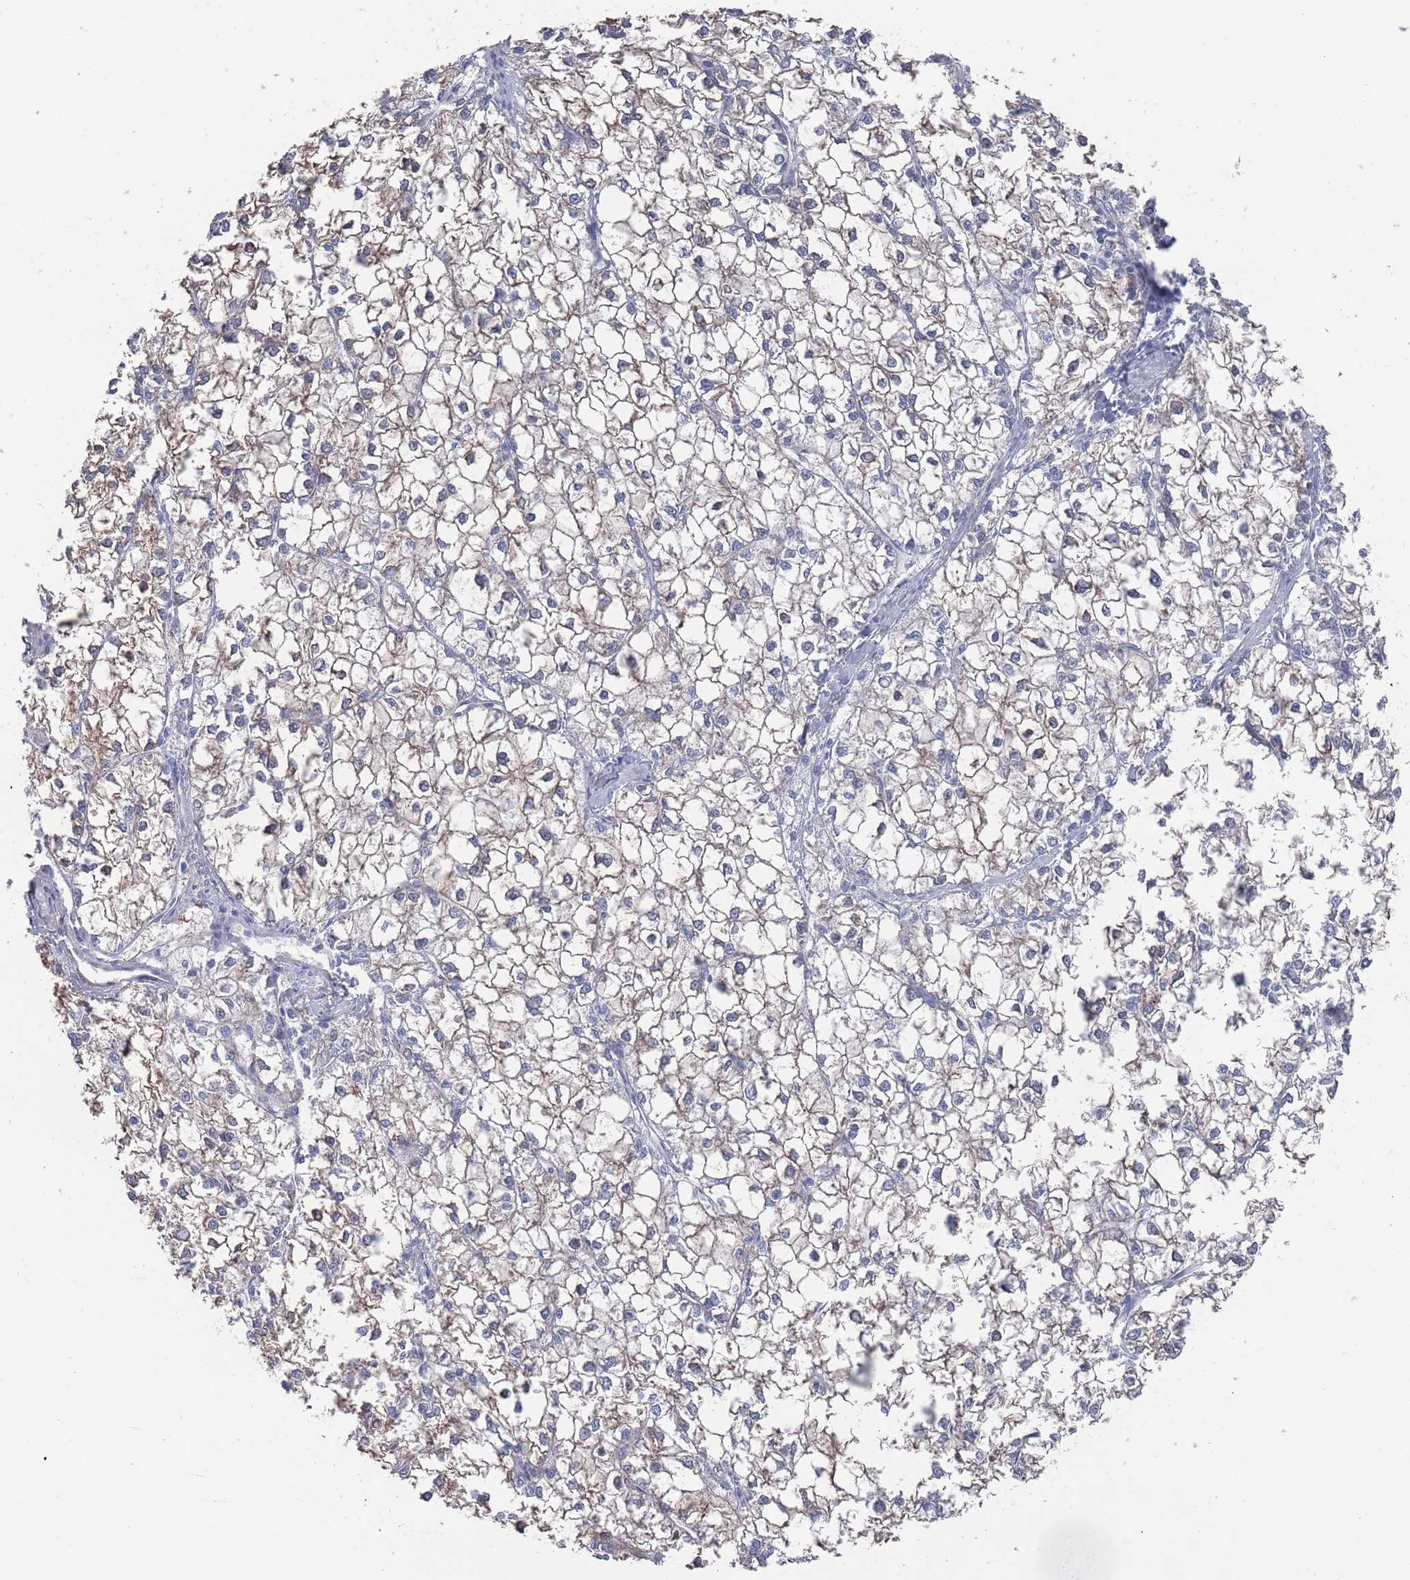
{"staining": {"intensity": "negative", "quantity": "none", "location": "none"}, "tissue": "liver cancer", "cell_type": "Tumor cells", "image_type": "cancer", "snomed": [{"axis": "morphology", "description": "Carcinoma, Hepatocellular, NOS"}, {"axis": "topography", "description": "Liver"}], "caption": "High power microscopy photomicrograph of an immunohistochemistry (IHC) histopathology image of hepatocellular carcinoma (liver), revealing no significant staining in tumor cells. The staining was performed using DAB to visualize the protein expression in brown, while the nuclei were stained in blue with hematoxylin (Magnification: 20x).", "gene": "TMCO3", "patient": {"sex": "female", "age": 43}}